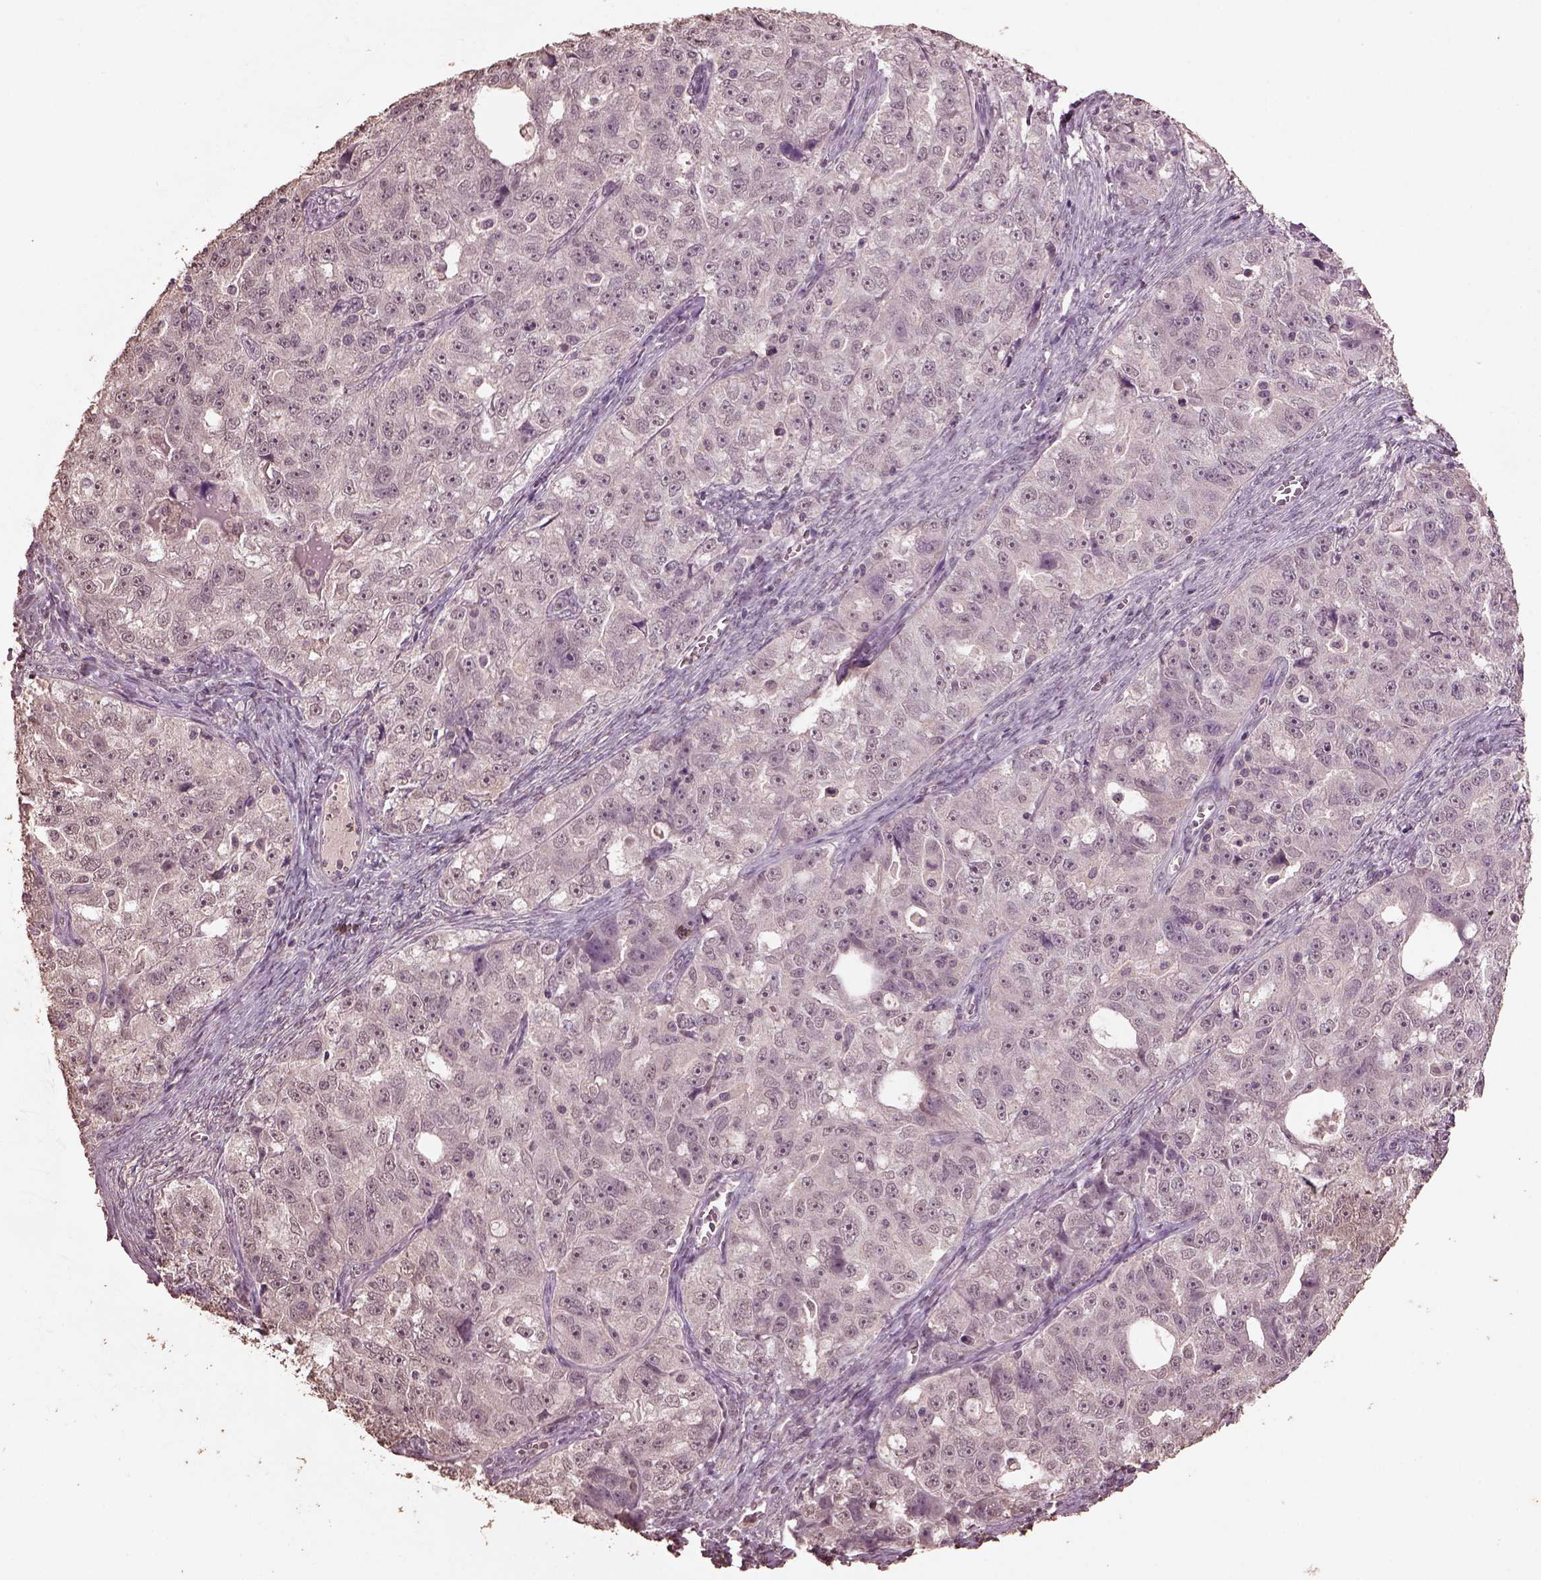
{"staining": {"intensity": "negative", "quantity": "none", "location": "none"}, "tissue": "ovarian cancer", "cell_type": "Tumor cells", "image_type": "cancer", "snomed": [{"axis": "morphology", "description": "Cystadenocarcinoma, serous, NOS"}, {"axis": "topography", "description": "Ovary"}], "caption": "Immunohistochemistry histopathology image of neoplastic tissue: human ovarian cancer stained with DAB (3,3'-diaminobenzidine) displays no significant protein staining in tumor cells. Brightfield microscopy of immunohistochemistry stained with DAB (3,3'-diaminobenzidine) (brown) and hematoxylin (blue), captured at high magnification.", "gene": "CPT1C", "patient": {"sex": "female", "age": 51}}